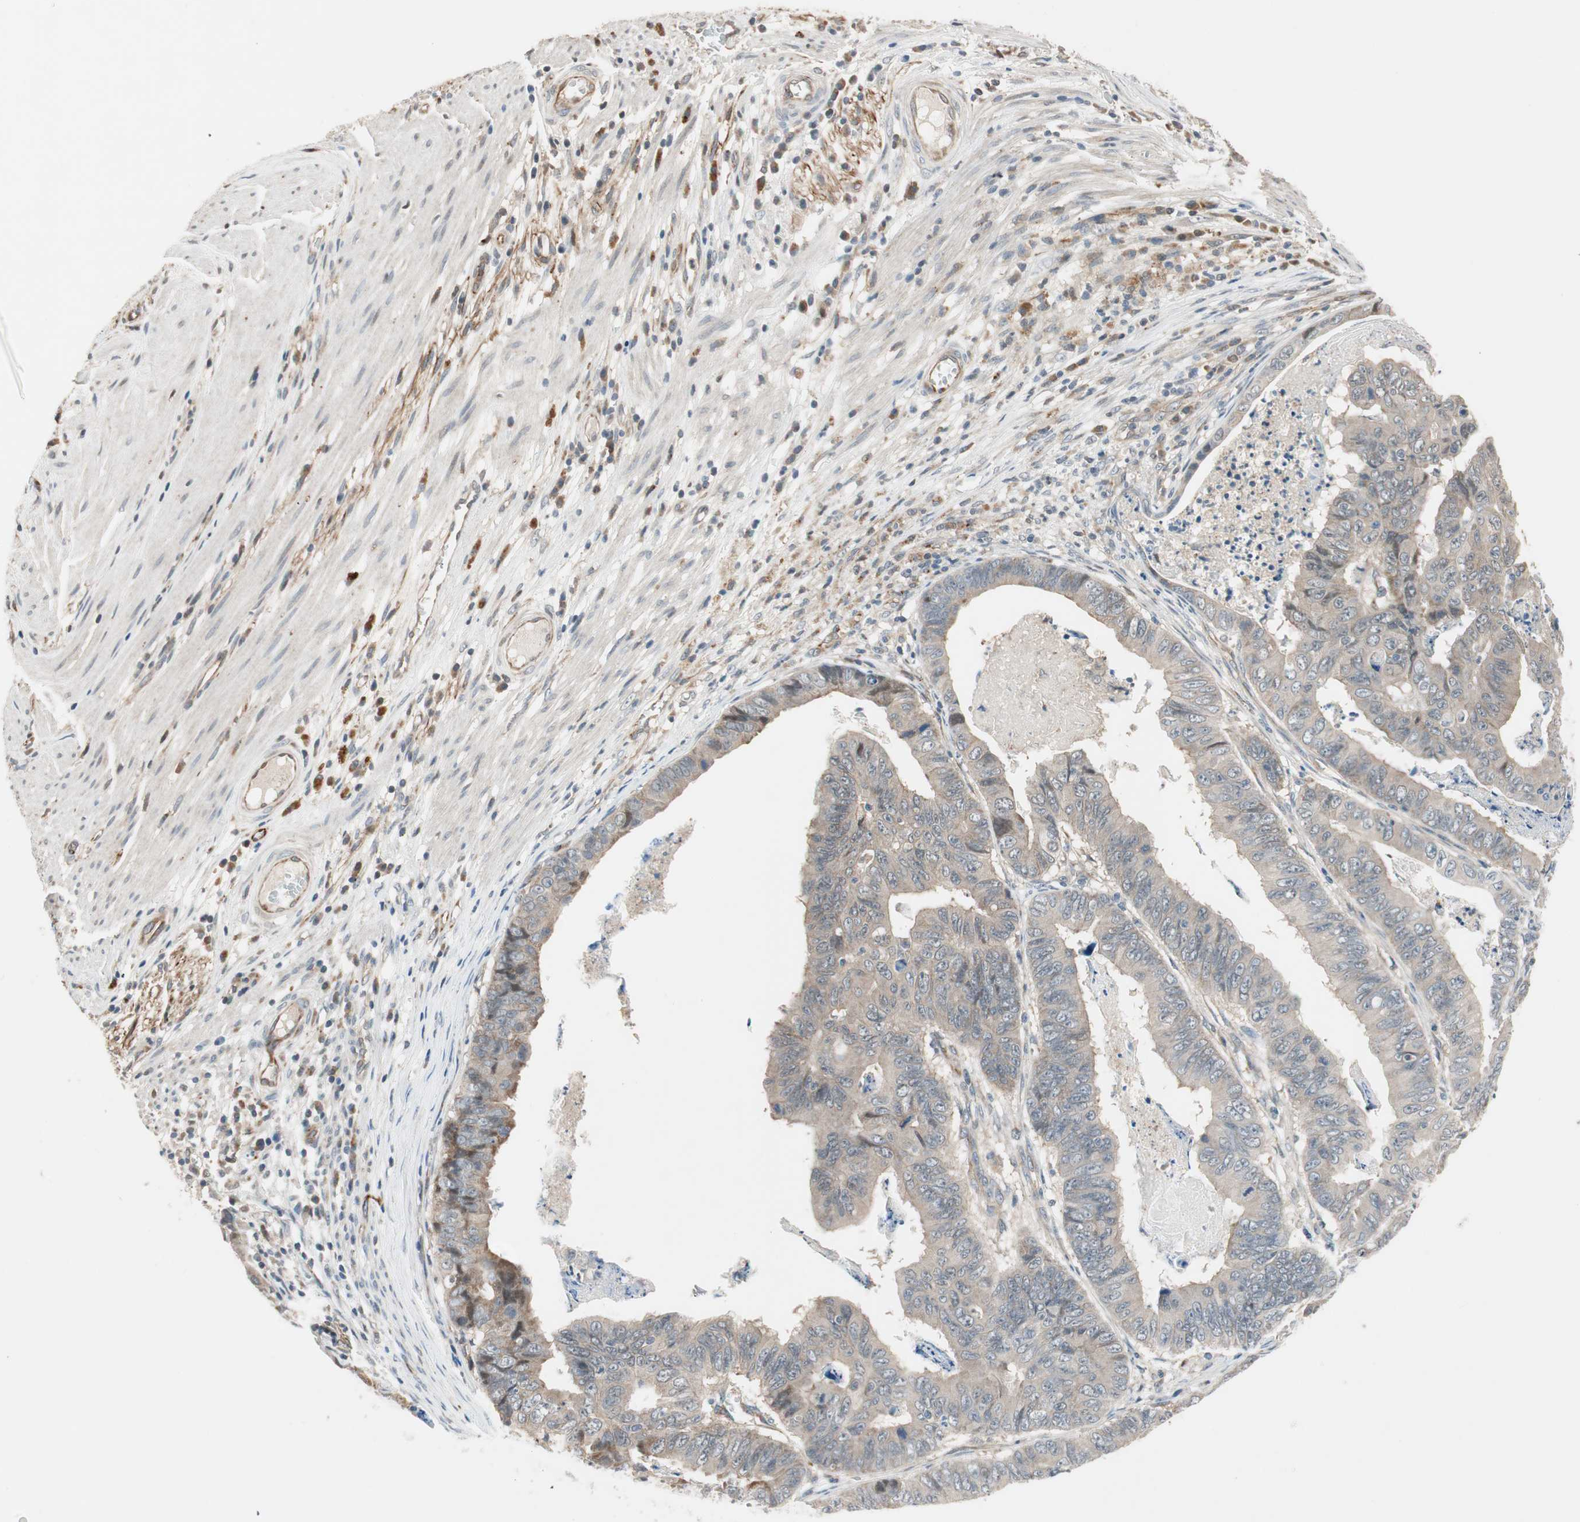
{"staining": {"intensity": "weak", "quantity": "25%-75%", "location": "cytoplasmic/membranous"}, "tissue": "stomach cancer", "cell_type": "Tumor cells", "image_type": "cancer", "snomed": [{"axis": "morphology", "description": "Adenocarcinoma, NOS"}, {"axis": "topography", "description": "Stomach, lower"}], "caption": "Human stomach cancer stained for a protein (brown) shows weak cytoplasmic/membranous positive staining in approximately 25%-75% of tumor cells.", "gene": "PIK3R3", "patient": {"sex": "male", "age": 77}}